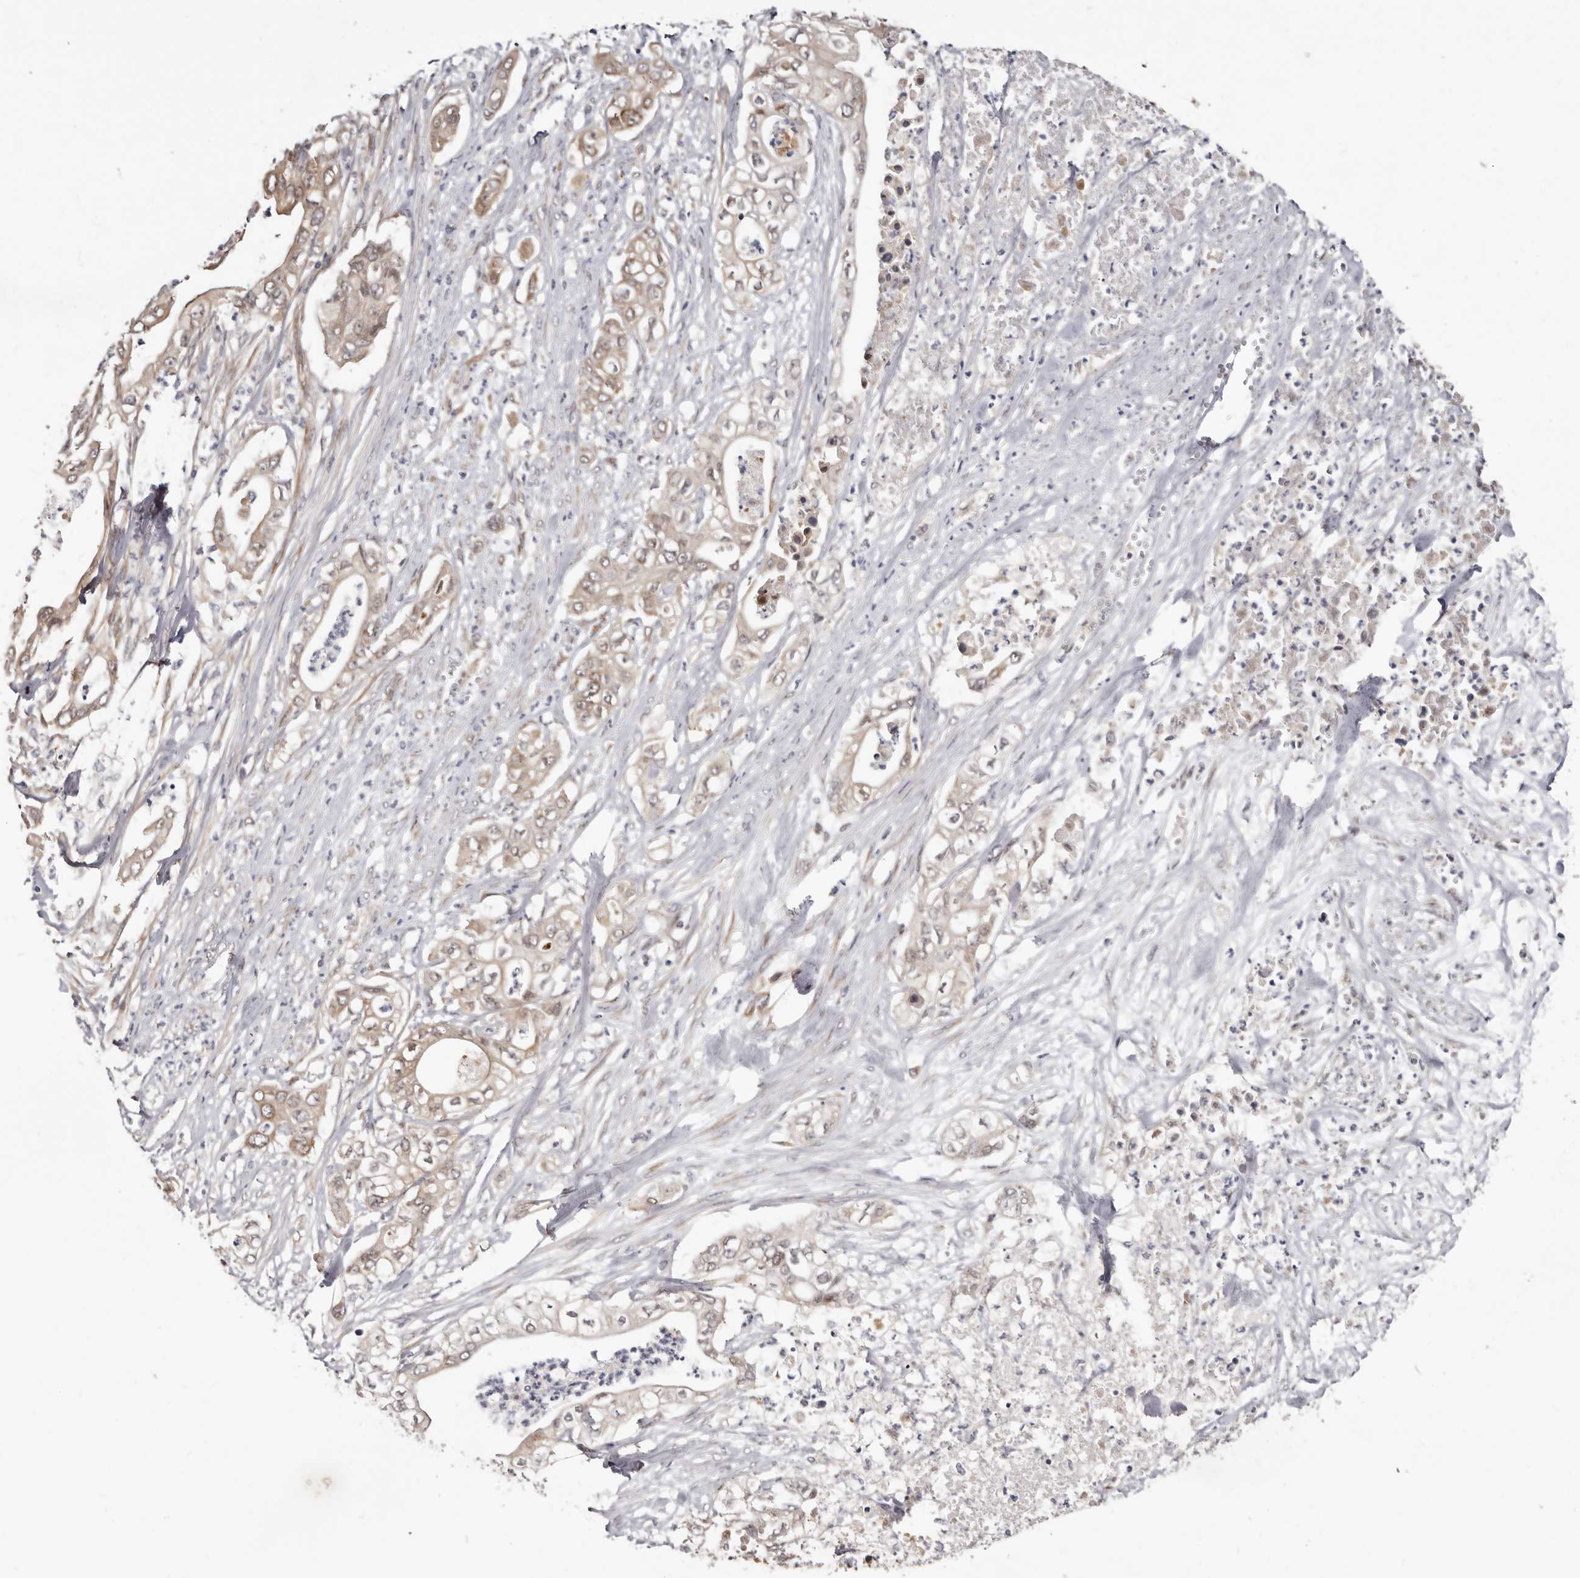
{"staining": {"intensity": "weak", "quantity": ">75%", "location": "cytoplasmic/membranous"}, "tissue": "pancreatic cancer", "cell_type": "Tumor cells", "image_type": "cancer", "snomed": [{"axis": "morphology", "description": "Adenocarcinoma, NOS"}, {"axis": "topography", "description": "Pancreas"}], "caption": "This image exhibits pancreatic cancer stained with immunohistochemistry to label a protein in brown. The cytoplasmic/membranous of tumor cells show weak positivity for the protein. Nuclei are counter-stained blue.", "gene": "SBDS", "patient": {"sex": "female", "age": 78}}